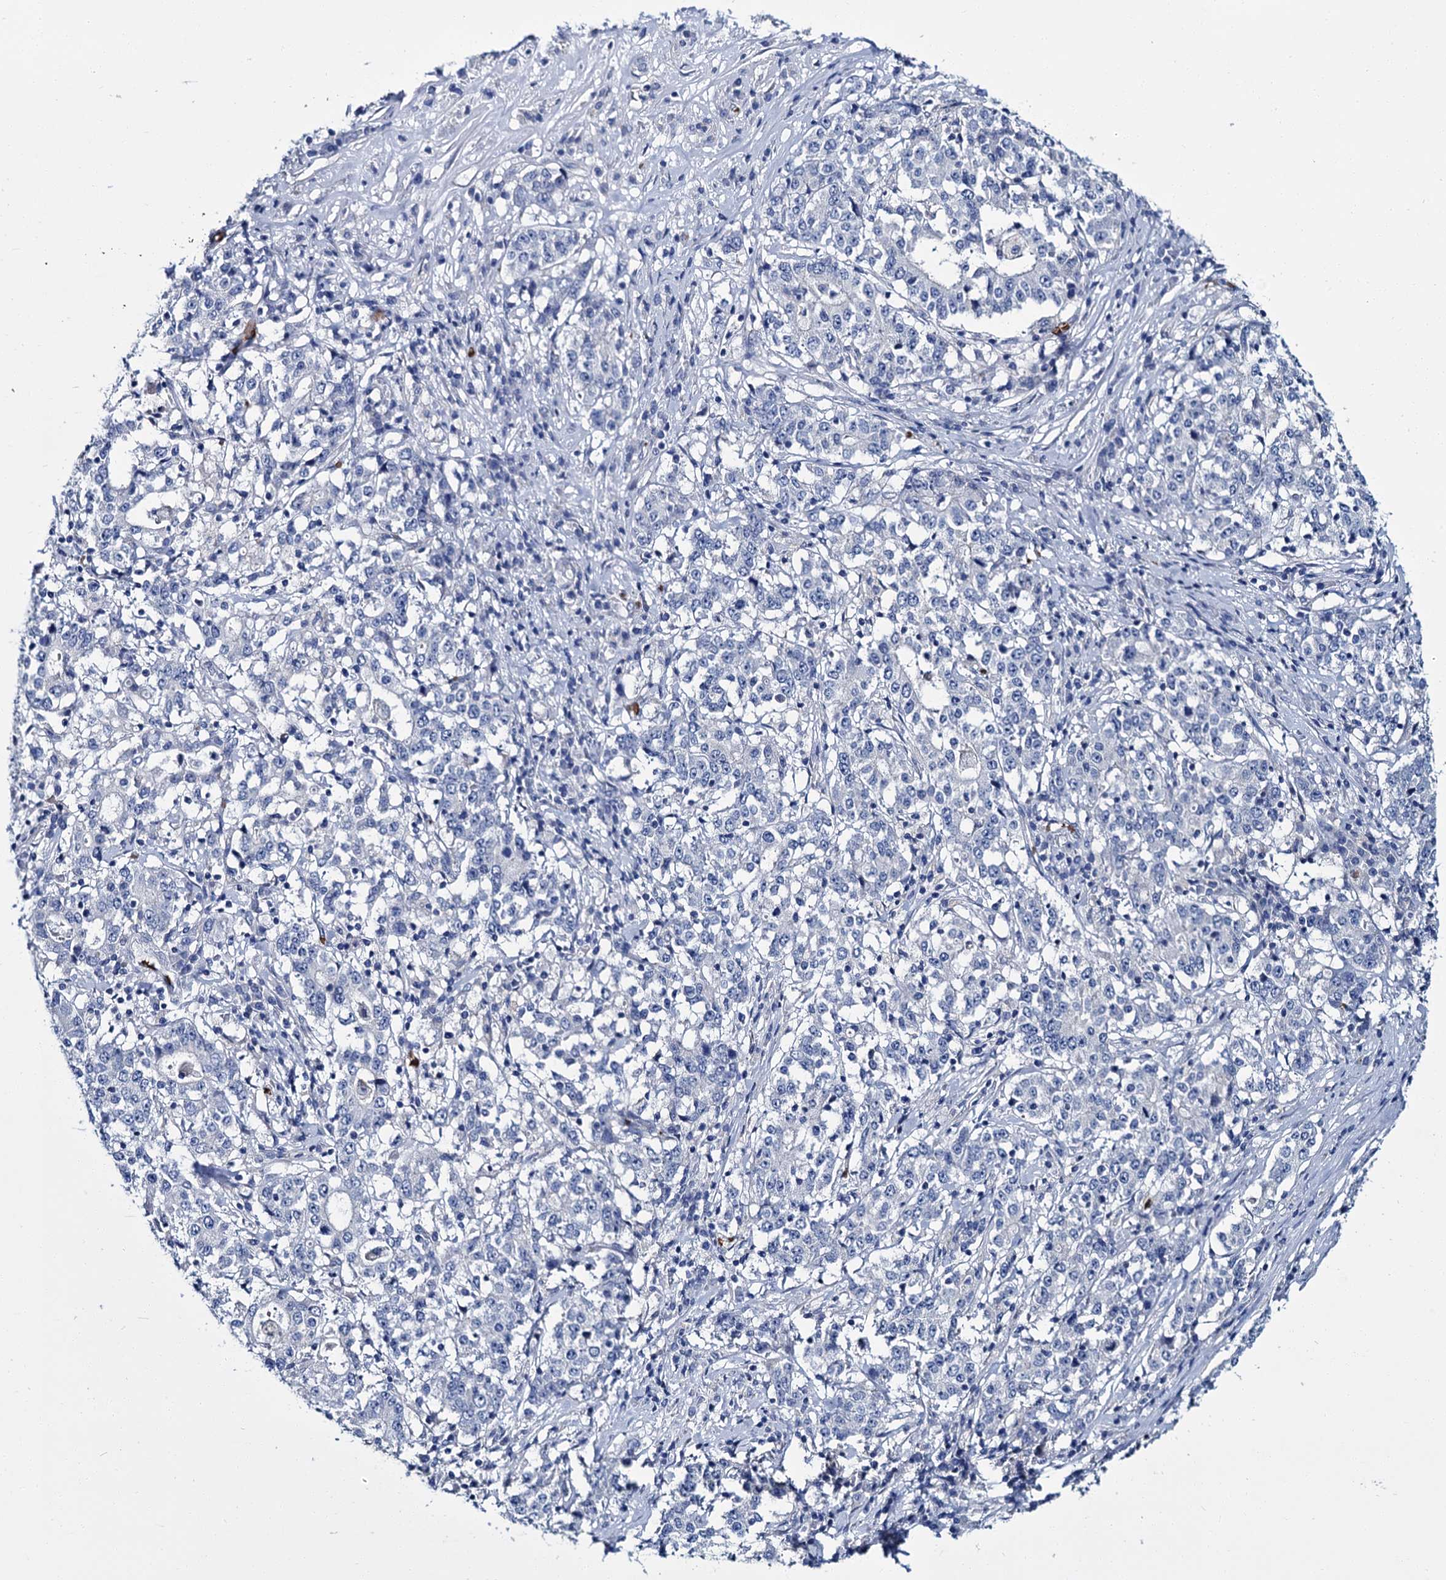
{"staining": {"intensity": "negative", "quantity": "none", "location": "none"}, "tissue": "stomach cancer", "cell_type": "Tumor cells", "image_type": "cancer", "snomed": [{"axis": "morphology", "description": "Adenocarcinoma, NOS"}, {"axis": "topography", "description": "Stomach"}], "caption": "Immunohistochemistry micrograph of human adenocarcinoma (stomach) stained for a protein (brown), which exhibits no staining in tumor cells. (Stains: DAB immunohistochemistry with hematoxylin counter stain, Microscopy: brightfield microscopy at high magnification).", "gene": "ATG2A", "patient": {"sex": "male", "age": 59}}